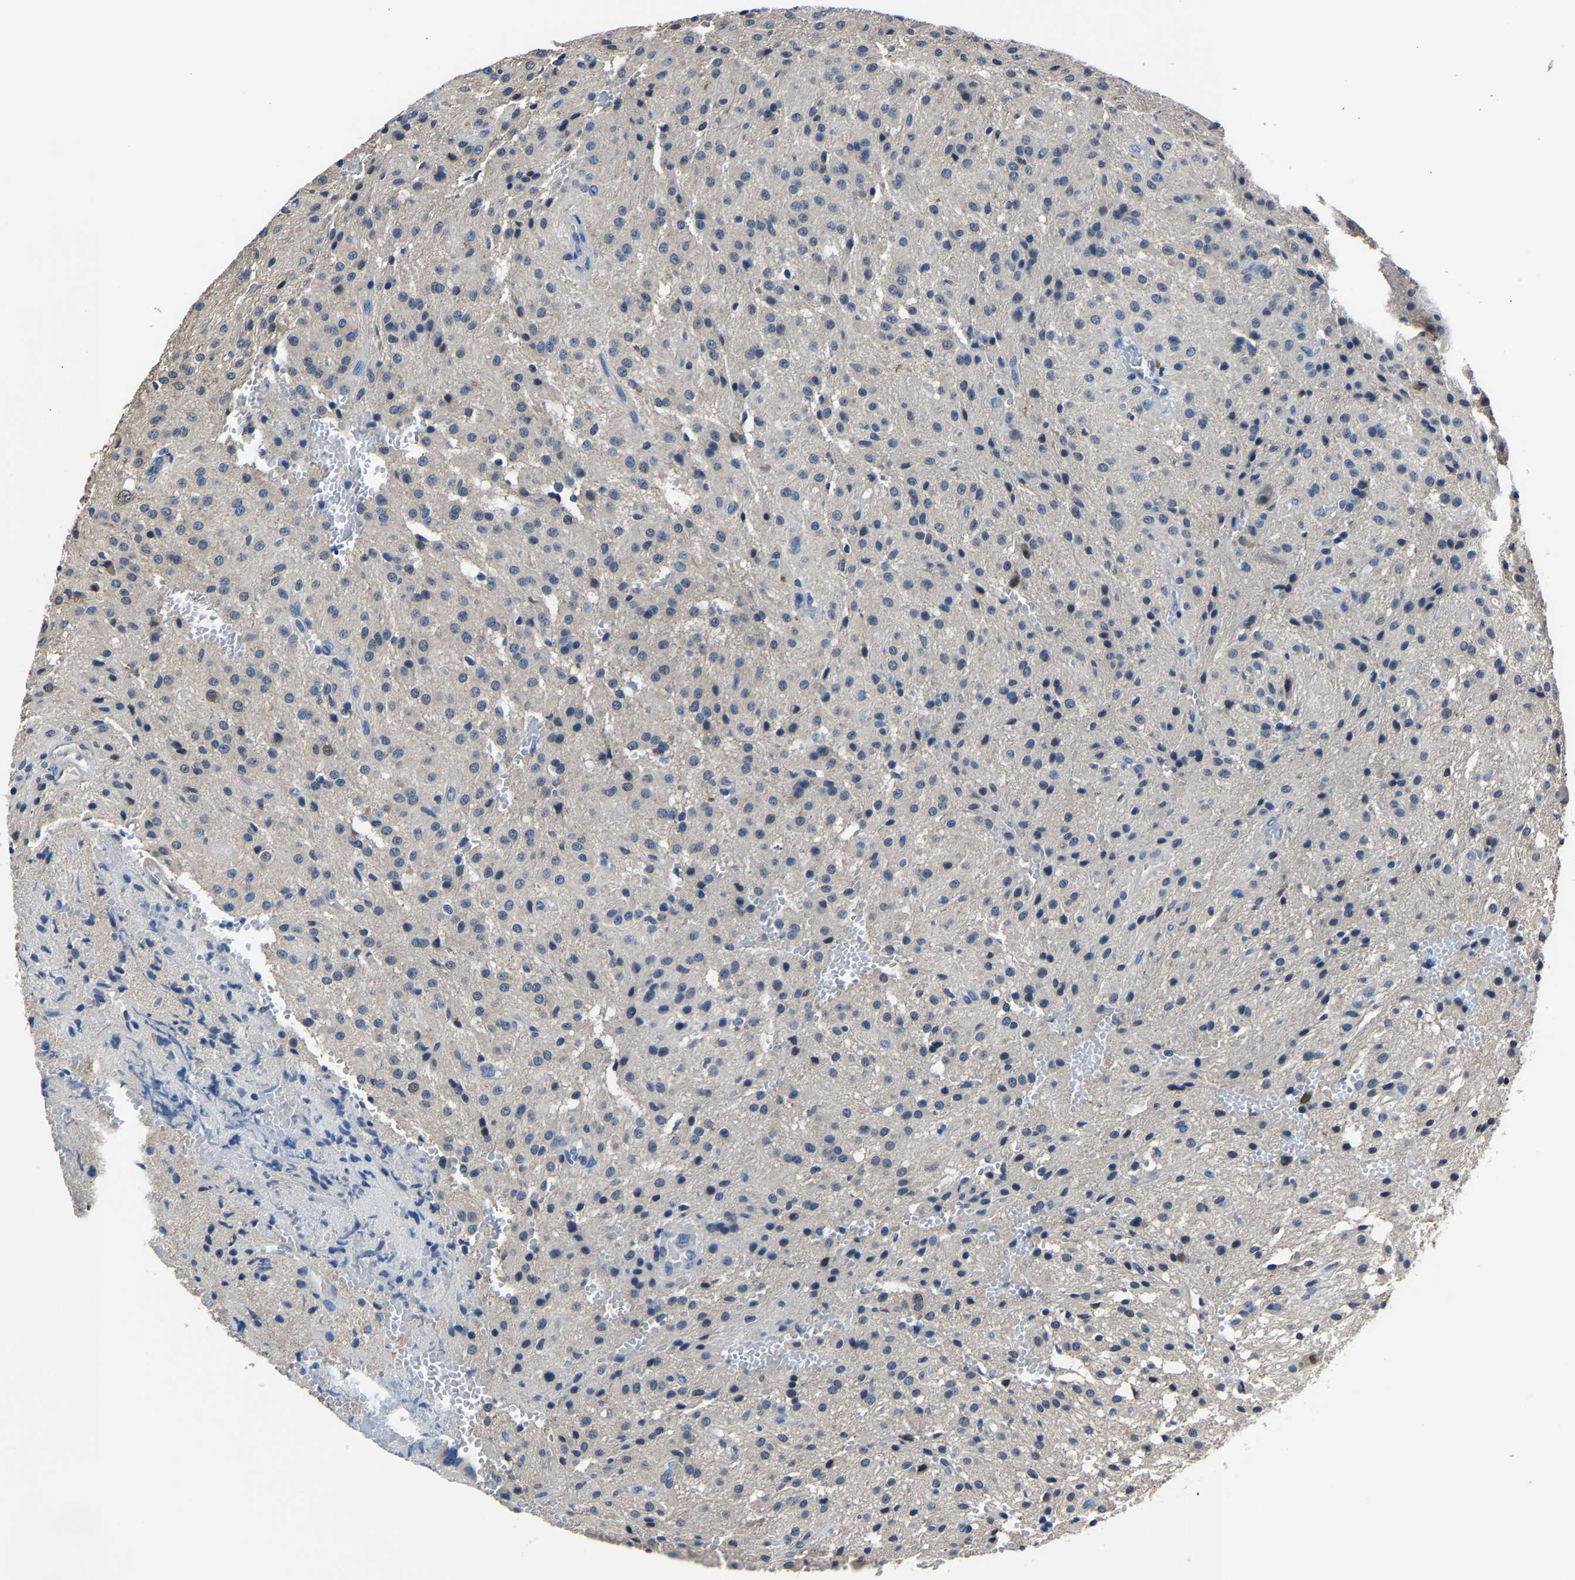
{"staining": {"intensity": "negative", "quantity": "none", "location": "none"}, "tissue": "glioma", "cell_type": "Tumor cells", "image_type": "cancer", "snomed": [{"axis": "morphology", "description": "Glioma, malignant, High grade"}, {"axis": "topography", "description": "Brain"}], "caption": "Tumor cells show no significant positivity in high-grade glioma (malignant). (DAB immunohistochemistry (IHC) with hematoxylin counter stain).", "gene": "STRBP", "patient": {"sex": "female", "age": 59}}